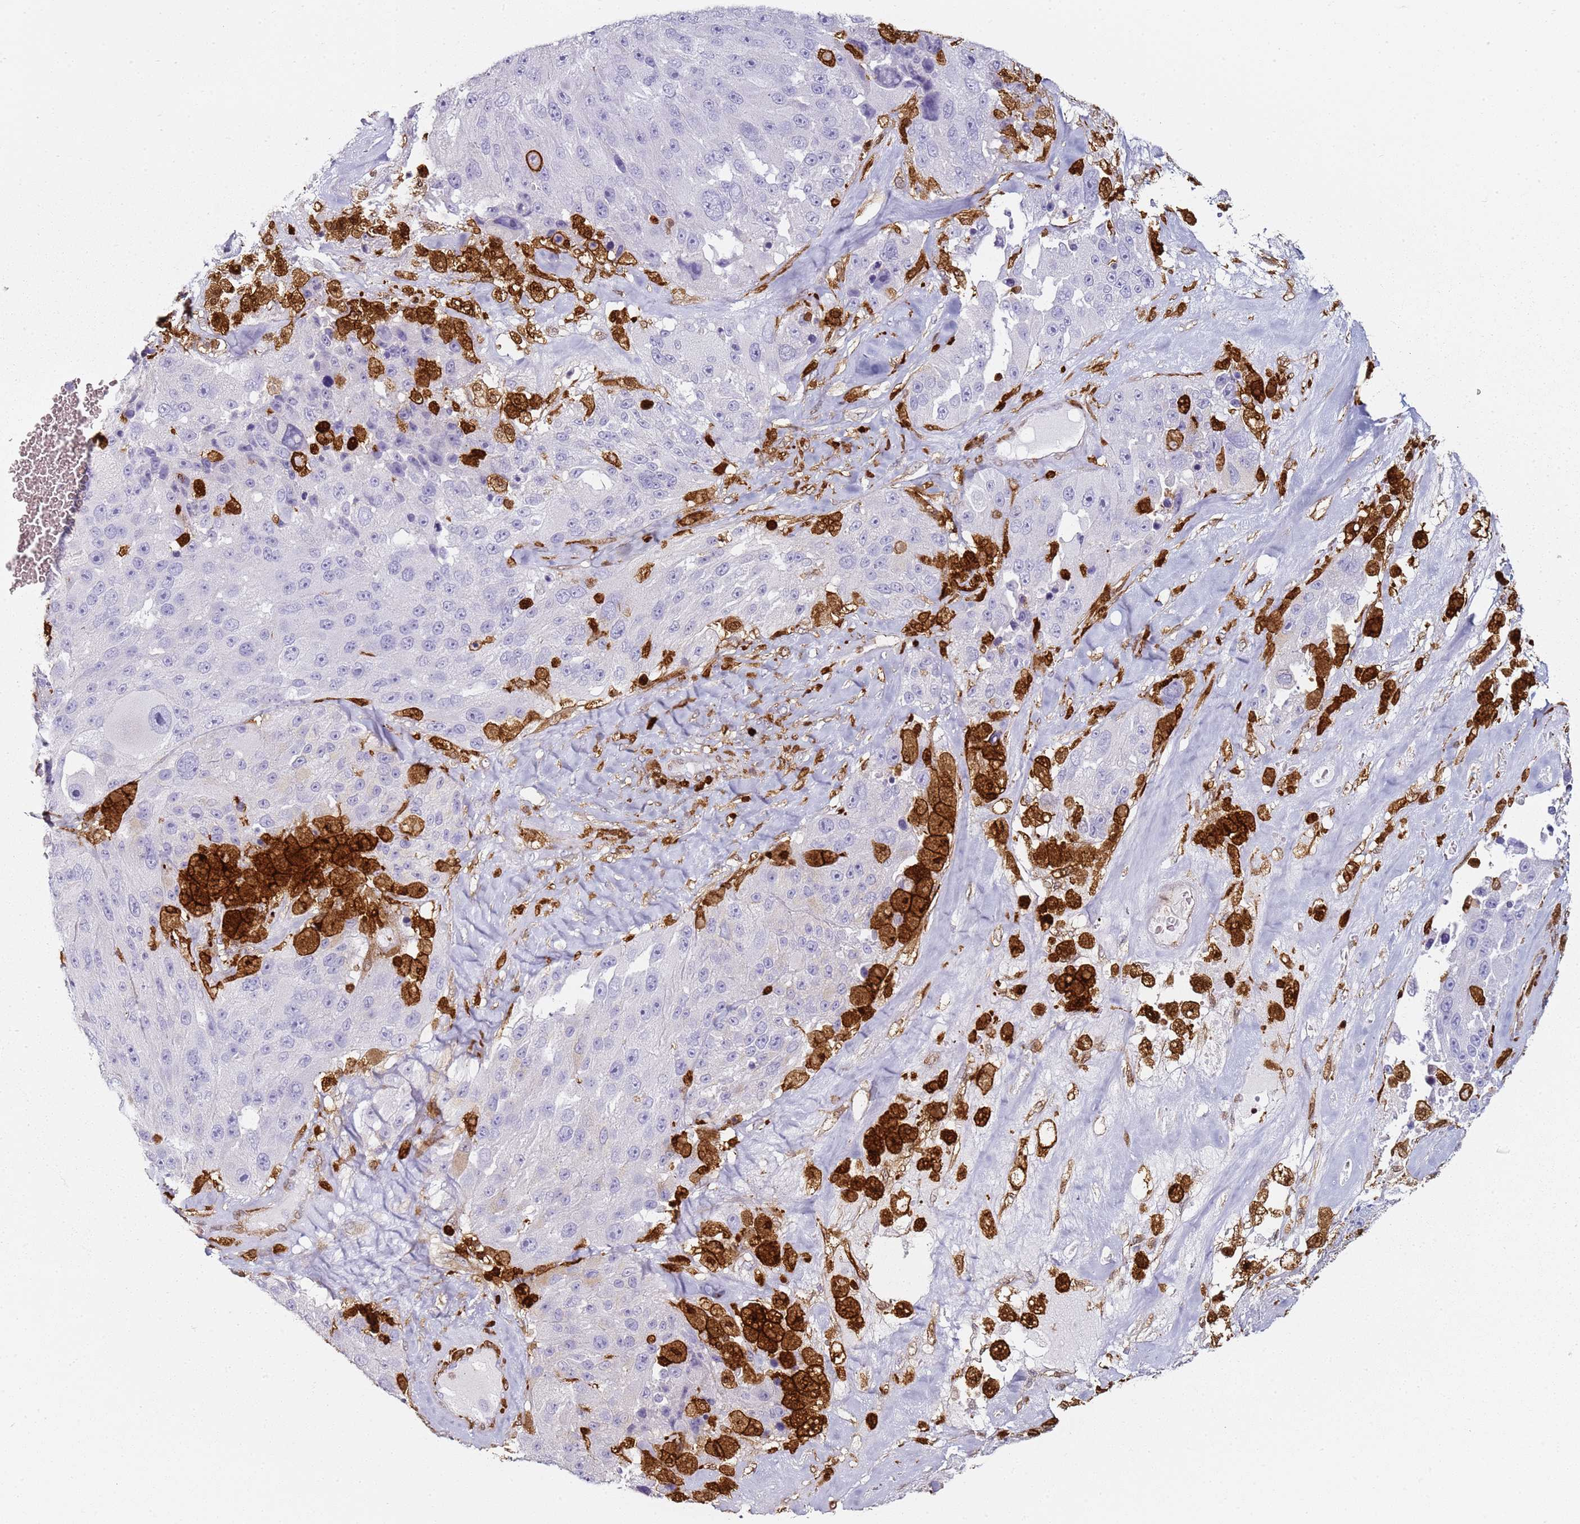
{"staining": {"intensity": "negative", "quantity": "none", "location": "none"}, "tissue": "melanoma", "cell_type": "Tumor cells", "image_type": "cancer", "snomed": [{"axis": "morphology", "description": "Malignant melanoma, Metastatic site"}, {"axis": "topography", "description": "Lymph node"}], "caption": "Immunohistochemical staining of melanoma demonstrates no significant positivity in tumor cells.", "gene": "S100A4", "patient": {"sex": "male", "age": 62}}